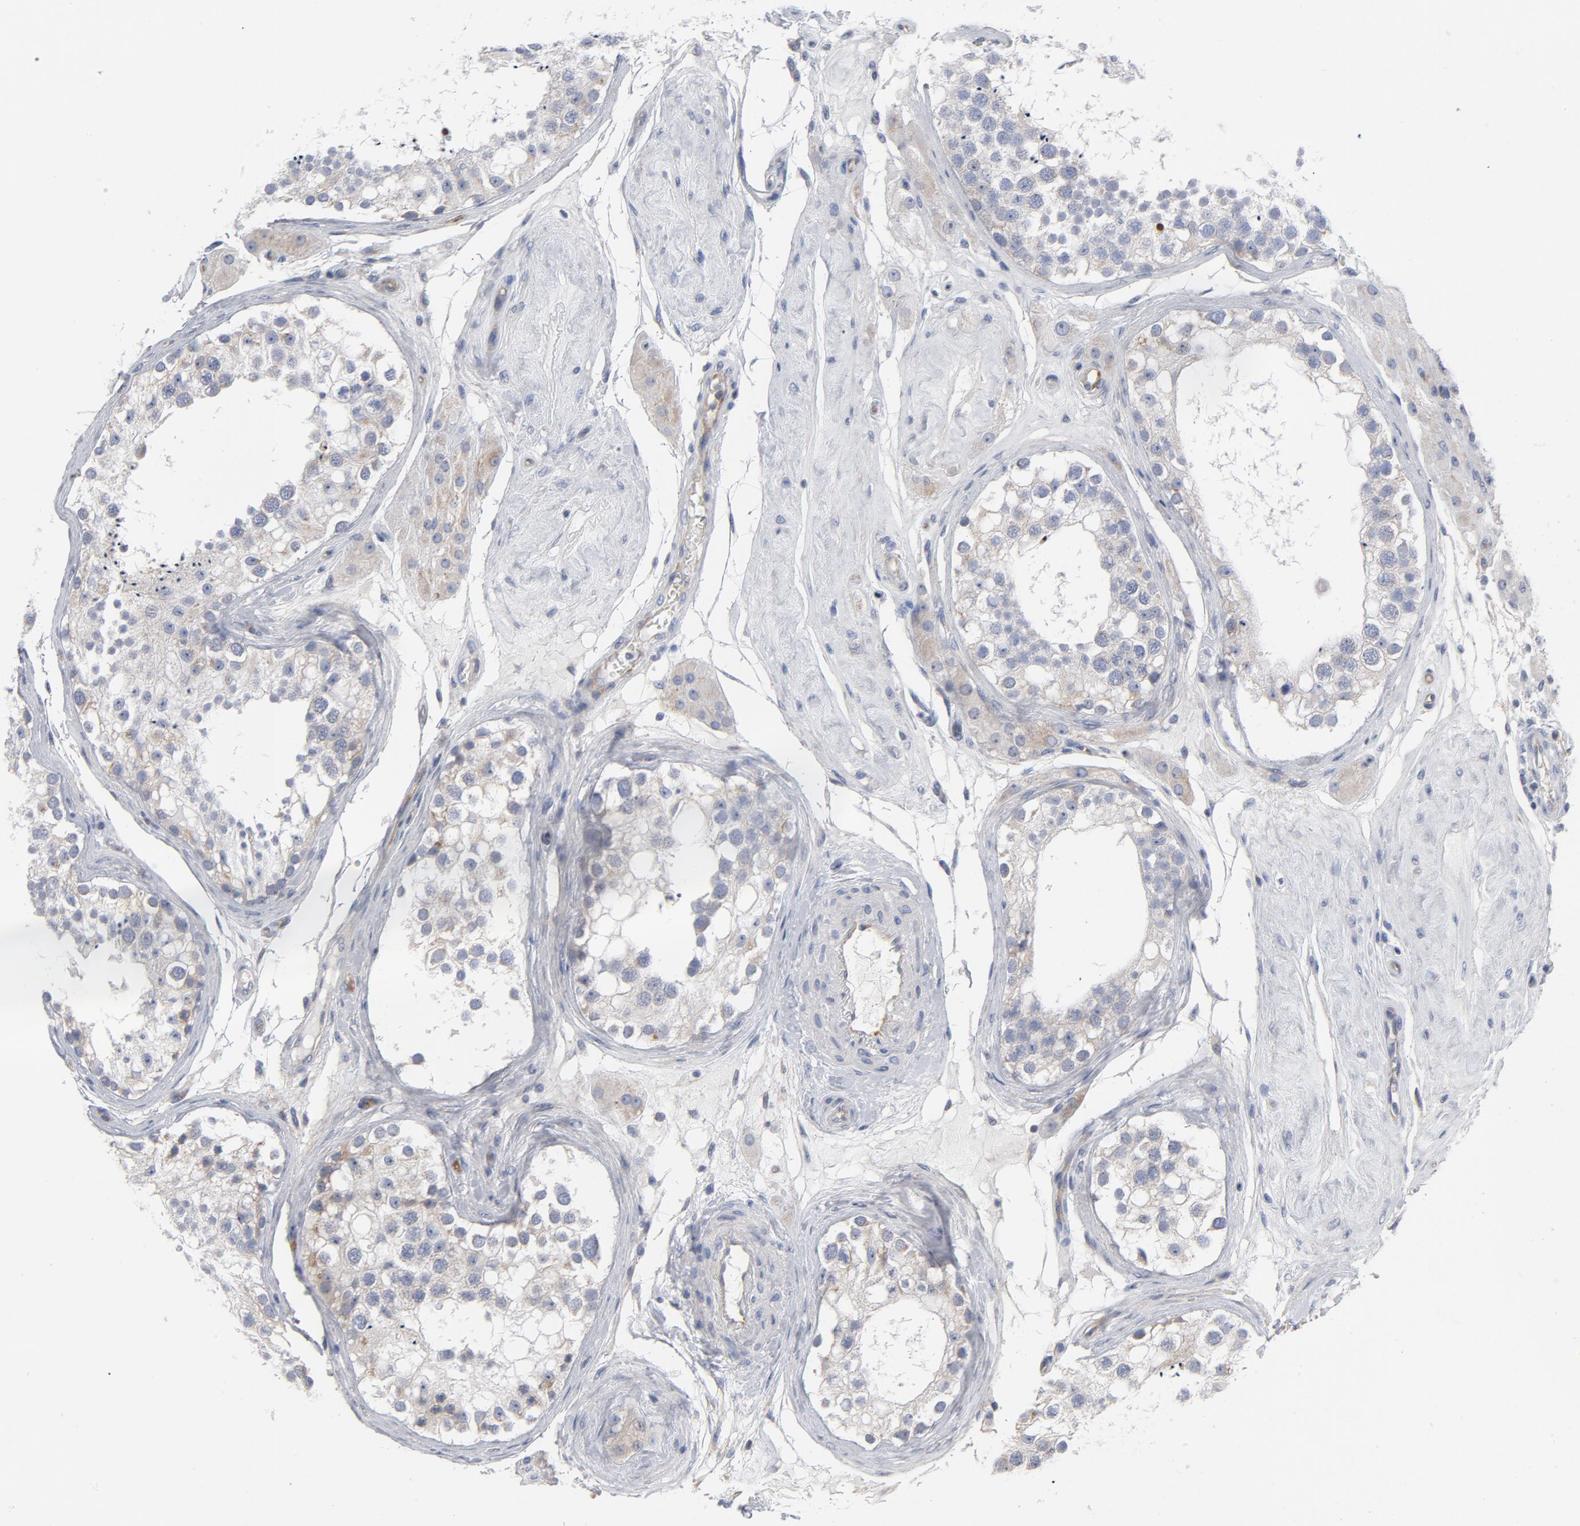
{"staining": {"intensity": "negative", "quantity": "none", "location": "none"}, "tissue": "testis", "cell_type": "Cells in seminiferous ducts", "image_type": "normal", "snomed": [{"axis": "morphology", "description": "Normal tissue, NOS"}, {"axis": "topography", "description": "Testis"}], "caption": "Immunohistochemical staining of normal human testis reveals no significant expression in cells in seminiferous ducts. Nuclei are stained in blue.", "gene": "OXA1L", "patient": {"sex": "male", "age": 68}}